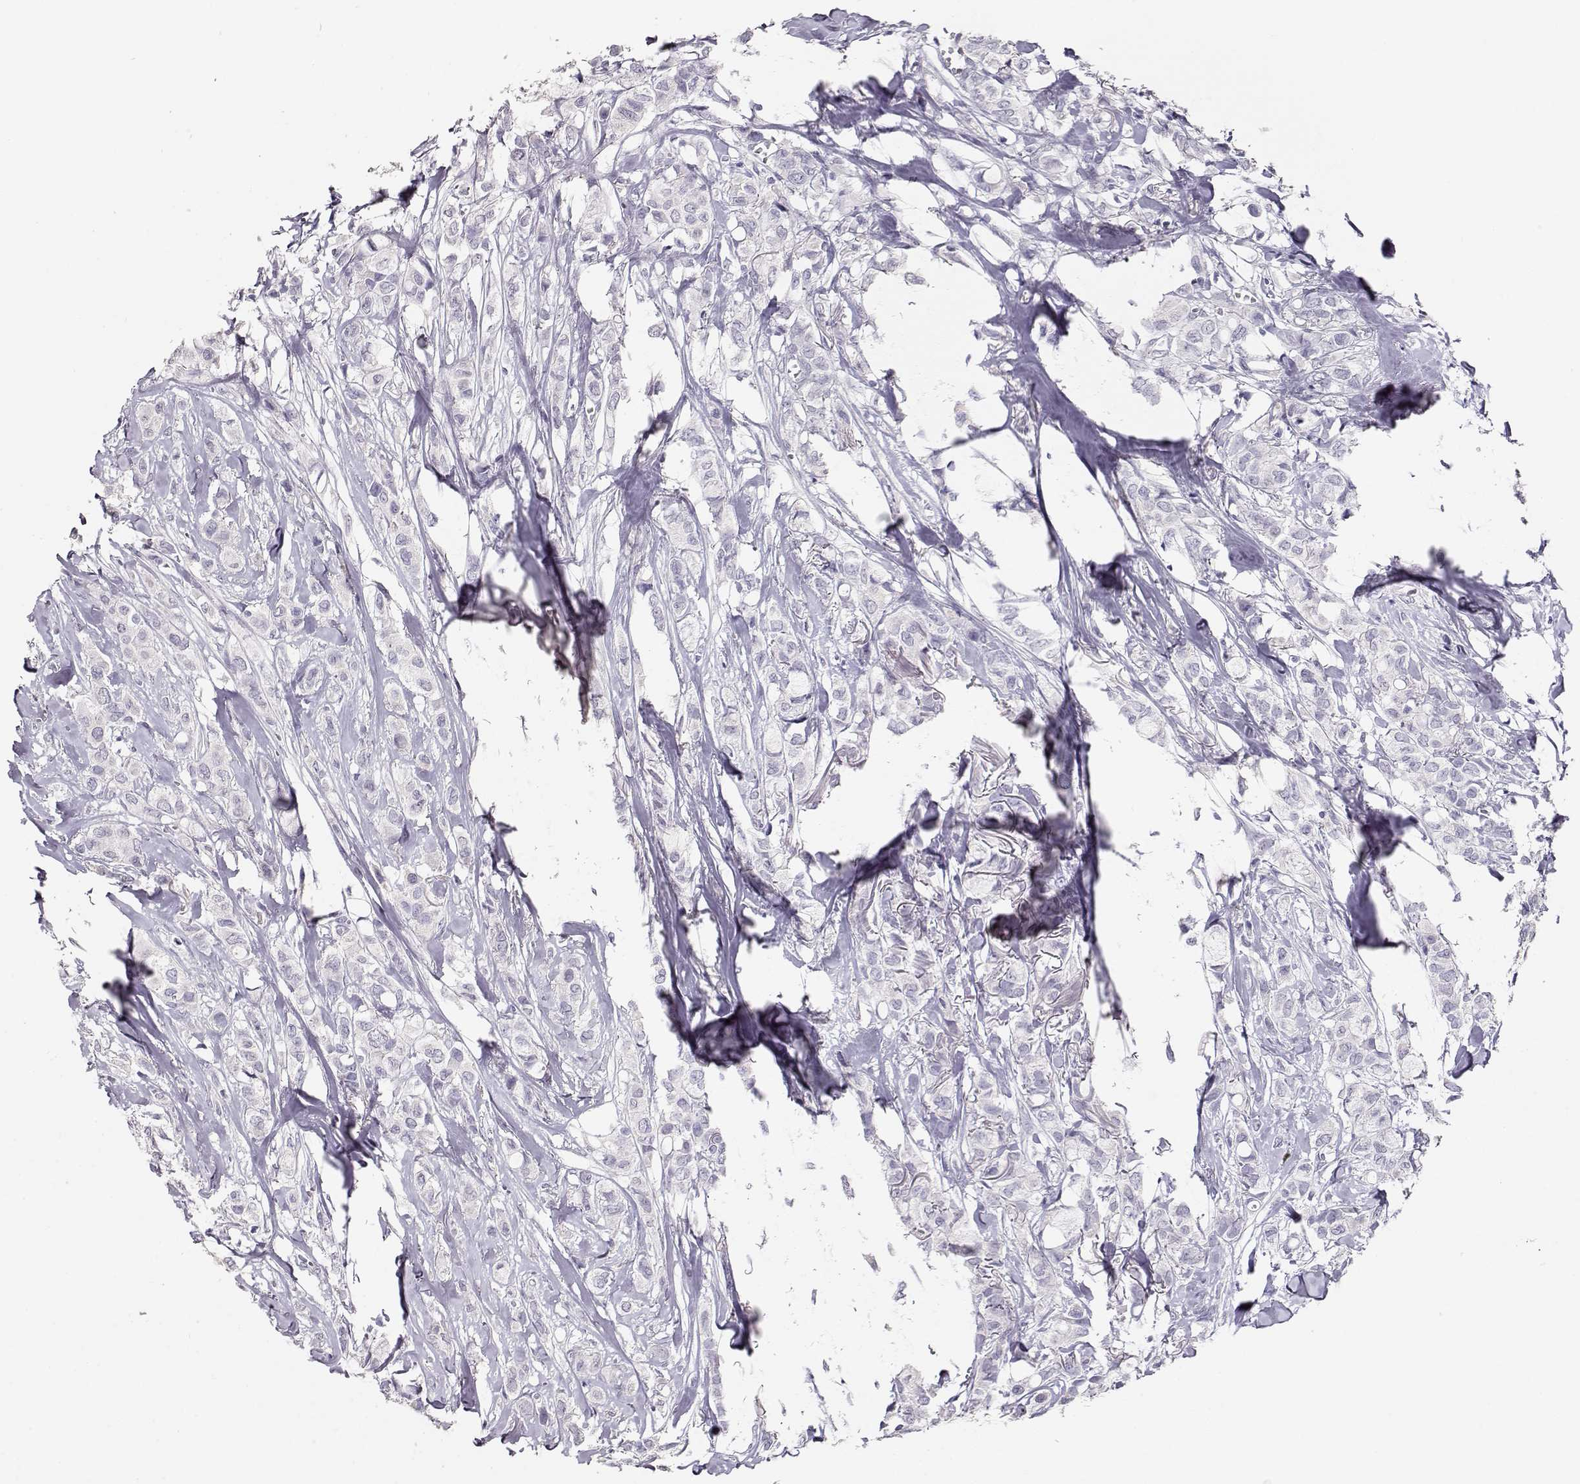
{"staining": {"intensity": "negative", "quantity": "none", "location": "none"}, "tissue": "breast cancer", "cell_type": "Tumor cells", "image_type": "cancer", "snomed": [{"axis": "morphology", "description": "Duct carcinoma"}, {"axis": "topography", "description": "Breast"}], "caption": "Tumor cells are negative for protein expression in human intraductal carcinoma (breast). (Brightfield microscopy of DAB (3,3'-diaminobenzidine) immunohistochemistry (IHC) at high magnification).", "gene": "MAGEC1", "patient": {"sex": "female", "age": 85}}